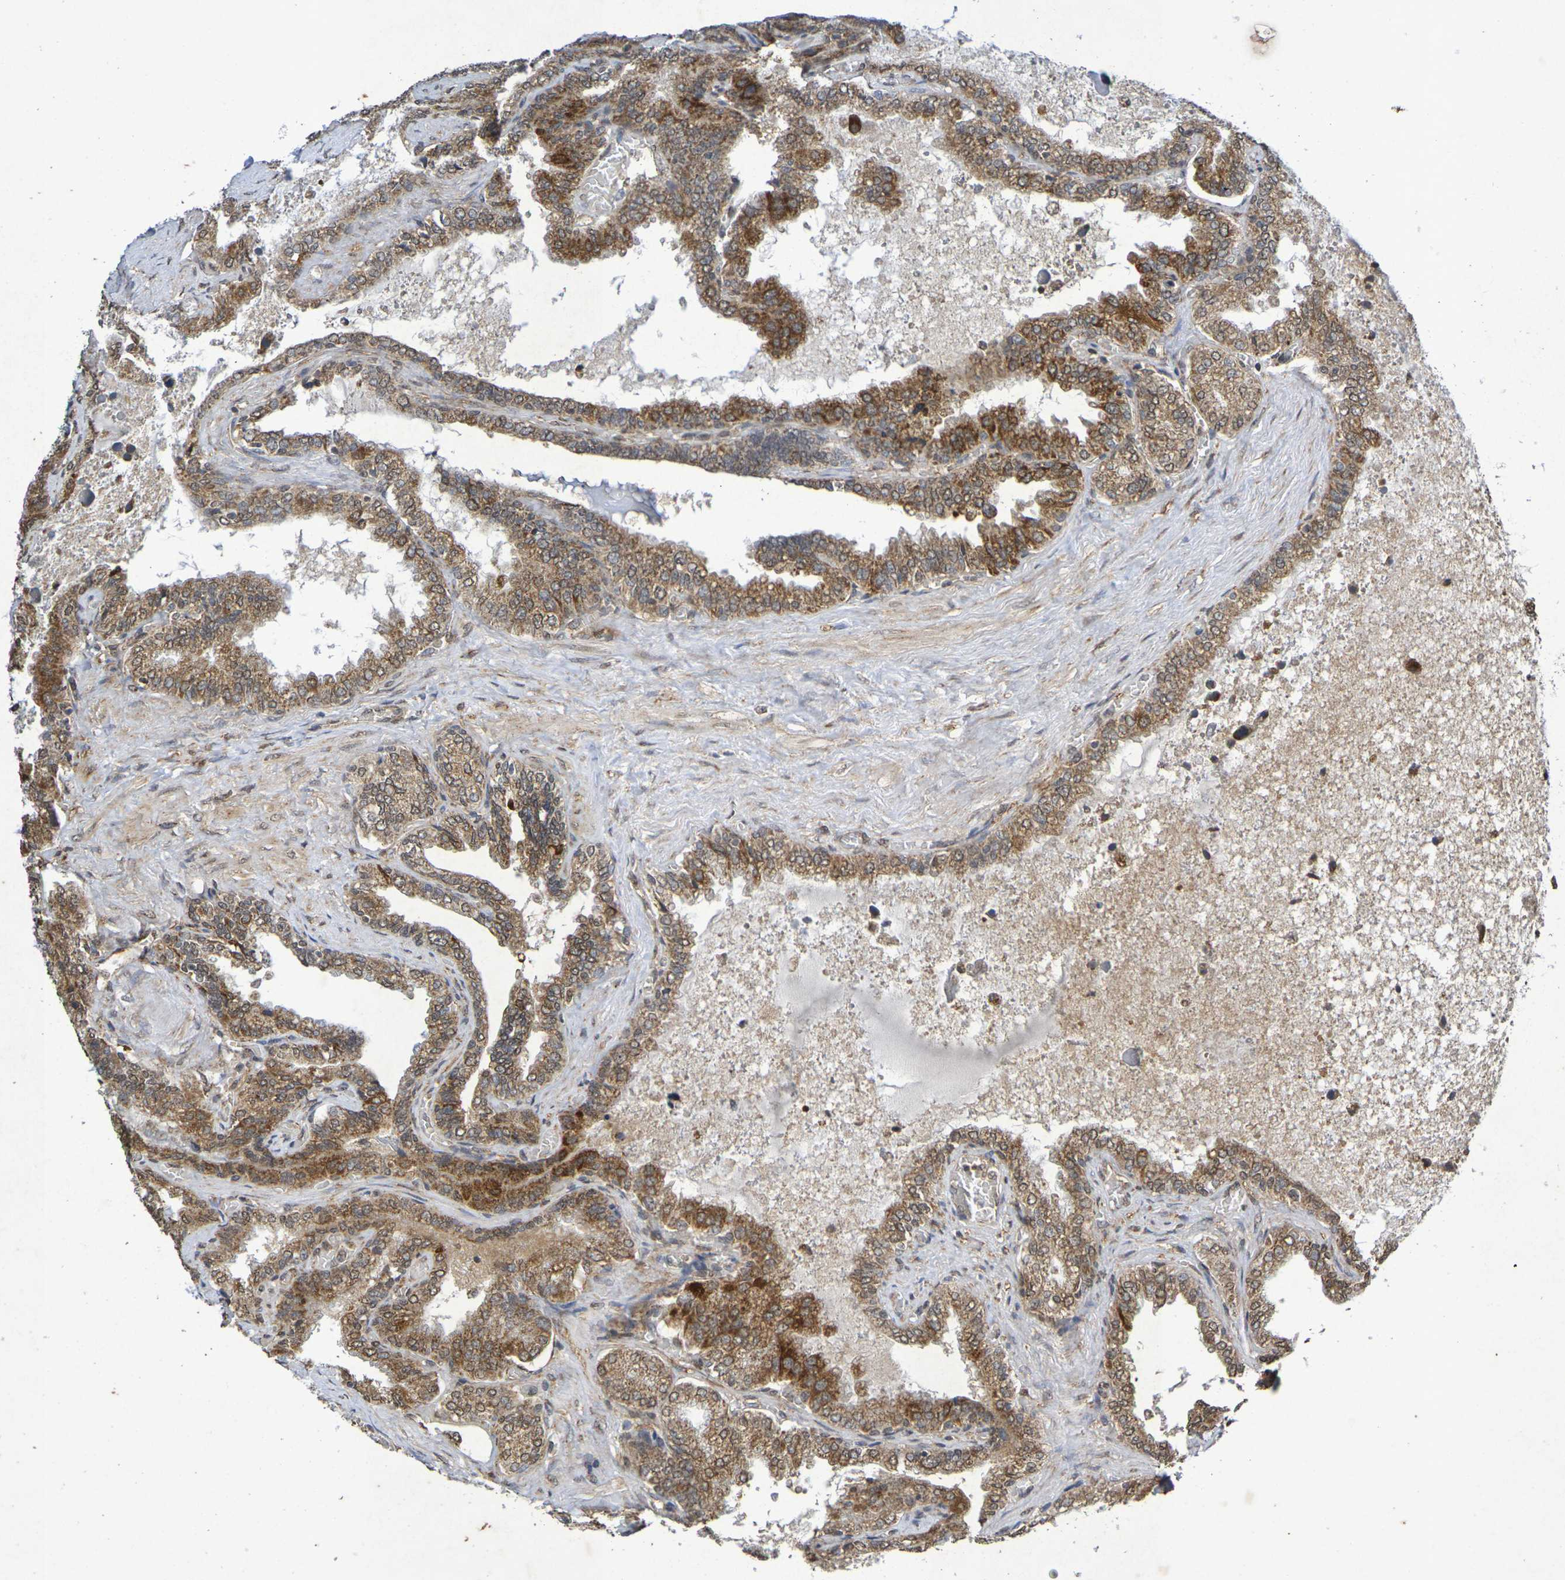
{"staining": {"intensity": "moderate", "quantity": ">75%", "location": "cytoplasmic/membranous,nuclear"}, "tissue": "seminal vesicle", "cell_type": "Glandular cells", "image_type": "normal", "snomed": [{"axis": "morphology", "description": "Normal tissue, NOS"}, {"axis": "topography", "description": "Seminal veicle"}], "caption": "This micrograph reveals normal seminal vesicle stained with IHC to label a protein in brown. The cytoplasmic/membranous,nuclear of glandular cells show moderate positivity for the protein. Nuclei are counter-stained blue.", "gene": "GUCY1A2", "patient": {"sex": "male", "age": 46}}